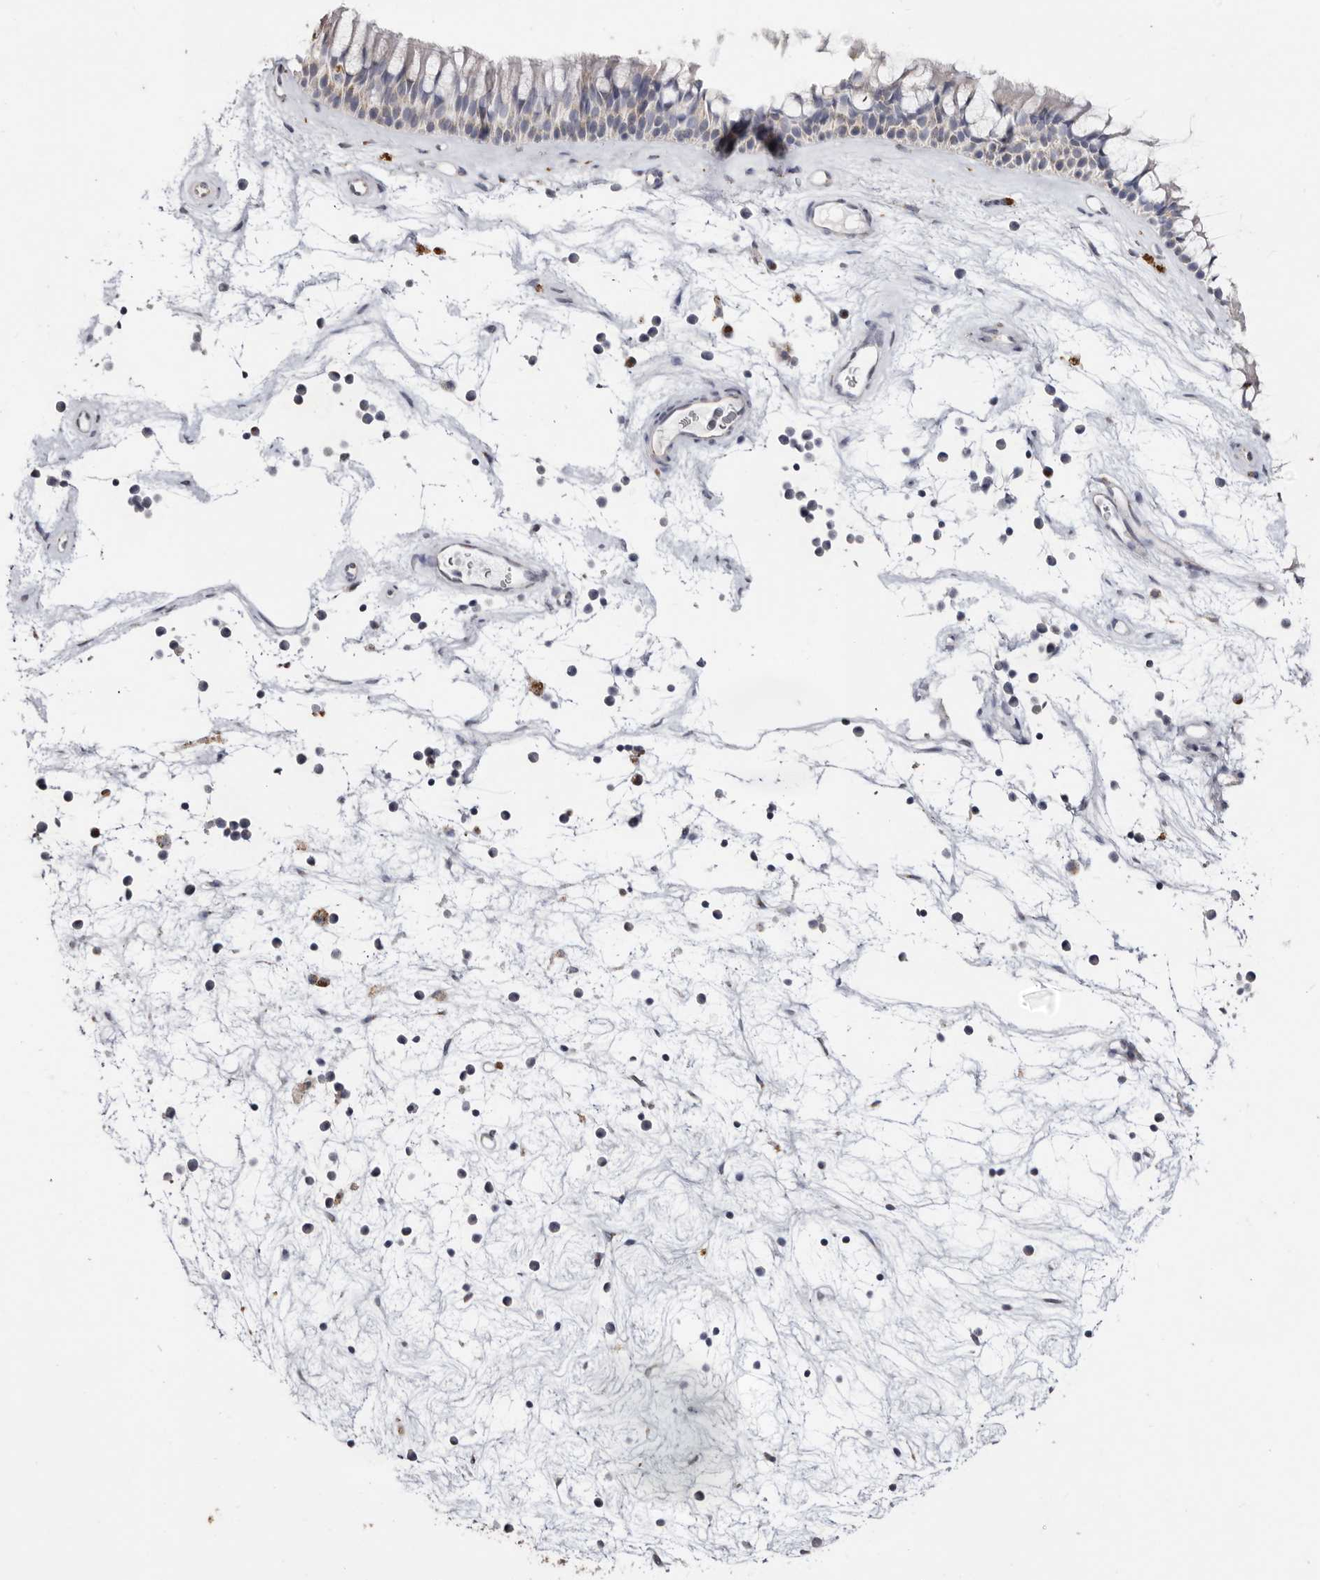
{"staining": {"intensity": "weak", "quantity": "<25%", "location": "cytoplasmic/membranous"}, "tissue": "nasopharynx", "cell_type": "Respiratory epithelial cells", "image_type": "normal", "snomed": [{"axis": "morphology", "description": "Normal tissue, NOS"}, {"axis": "topography", "description": "Nasopharynx"}], "caption": "The photomicrograph shows no staining of respiratory epithelial cells in benign nasopharynx. (Stains: DAB immunohistochemistry (IHC) with hematoxylin counter stain, Microscopy: brightfield microscopy at high magnification).", "gene": "LGALS7B", "patient": {"sex": "male", "age": 64}}